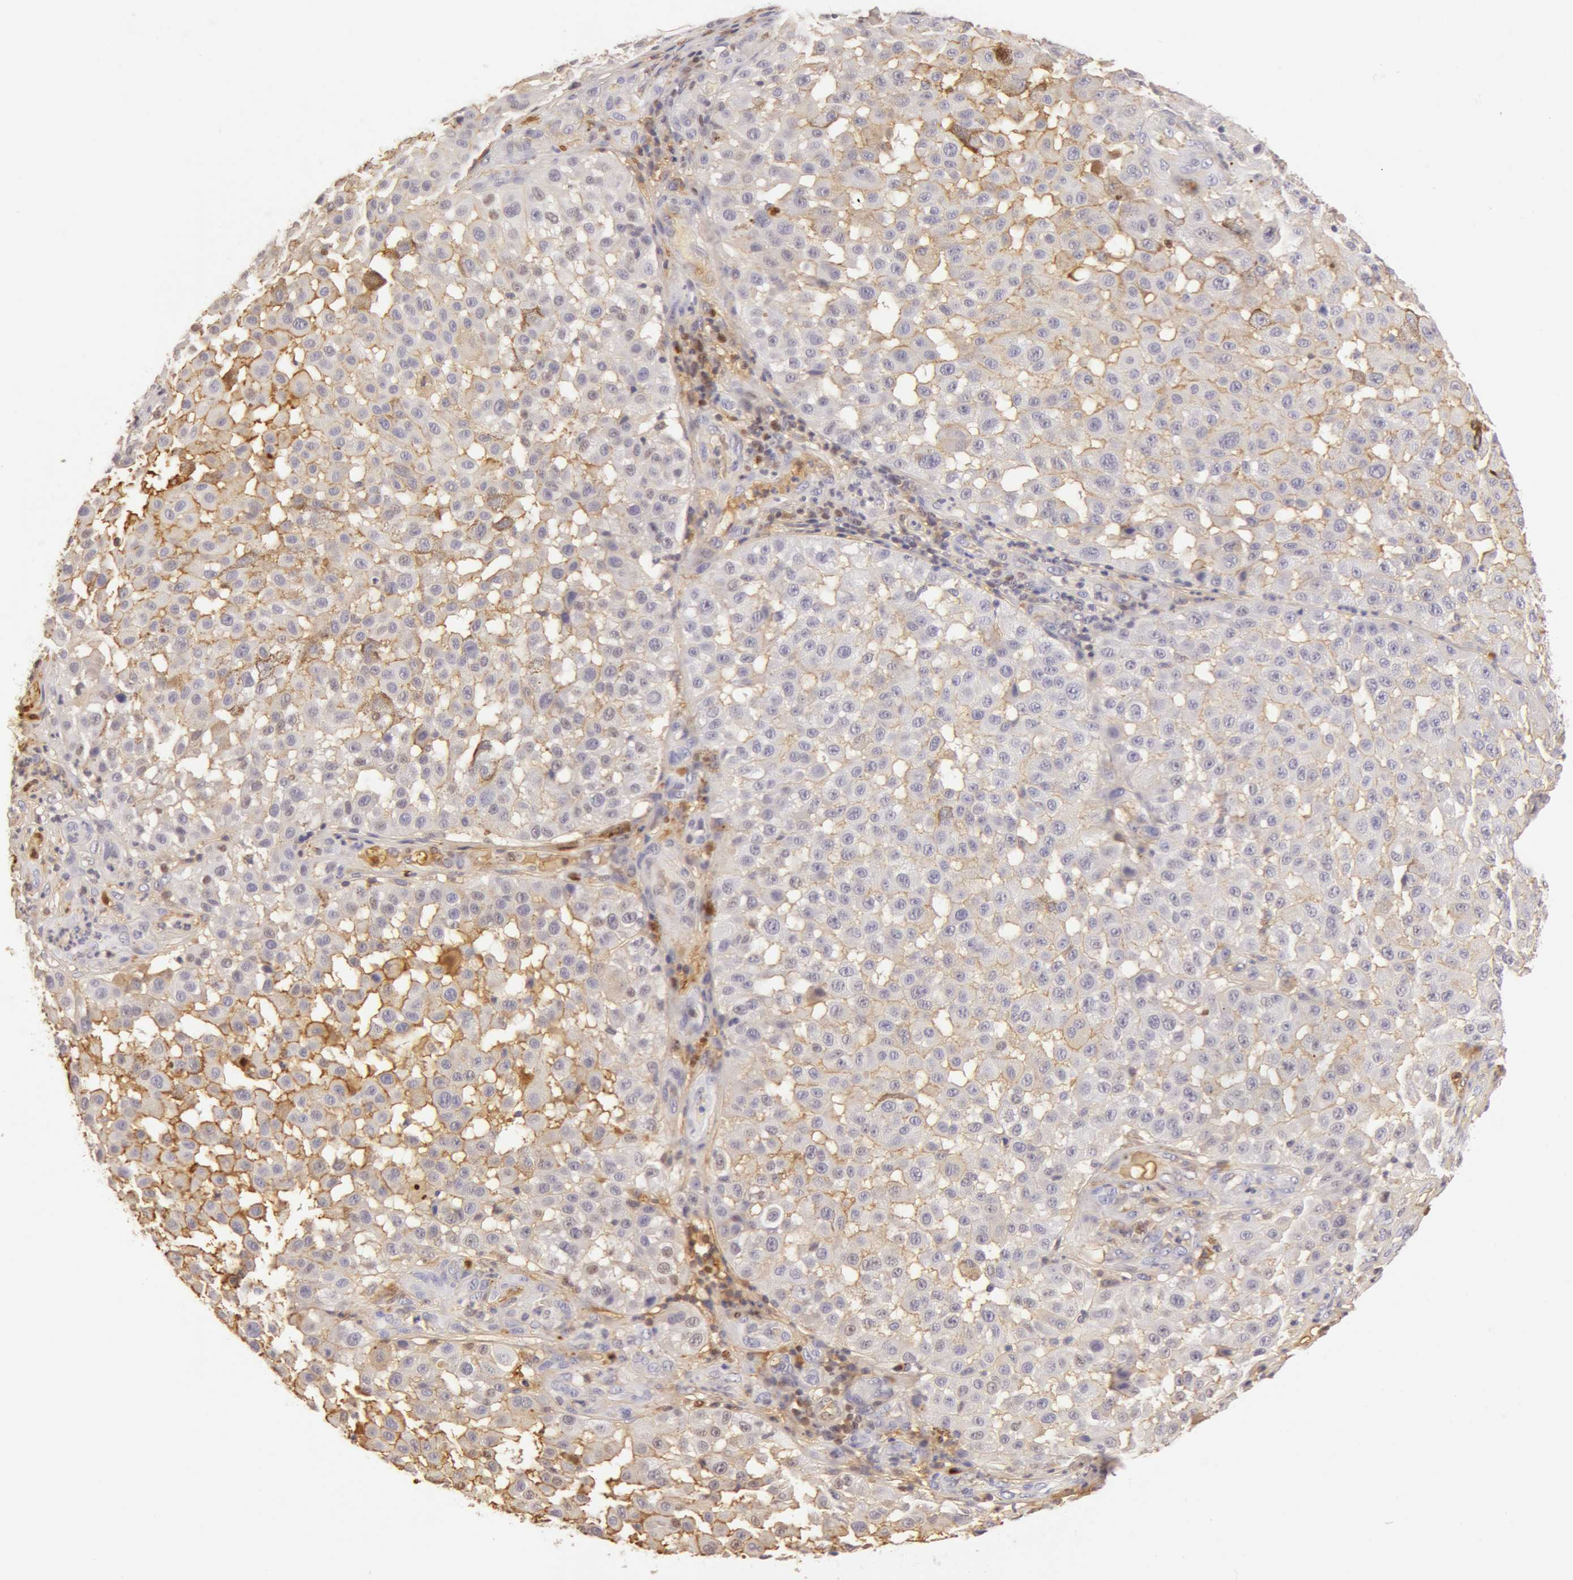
{"staining": {"intensity": "negative", "quantity": "none", "location": "none"}, "tissue": "melanoma", "cell_type": "Tumor cells", "image_type": "cancer", "snomed": [{"axis": "morphology", "description": "Malignant melanoma, NOS"}, {"axis": "topography", "description": "Skin"}], "caption": "High magnification brightfield microscopy of melanoma stained with DAB (brown) and counterstained with hematoxylin (blue): tumor cells show no significant staining. The staining was performed using DAB (3,3'-diaminobenzidine) to visualize the protein expression in brown, while the nuclei were stained in blue with hematoxylin (Magnification: 20x).", "gene": "AHSG", "patient": {"sex": "female", "age": 64}}